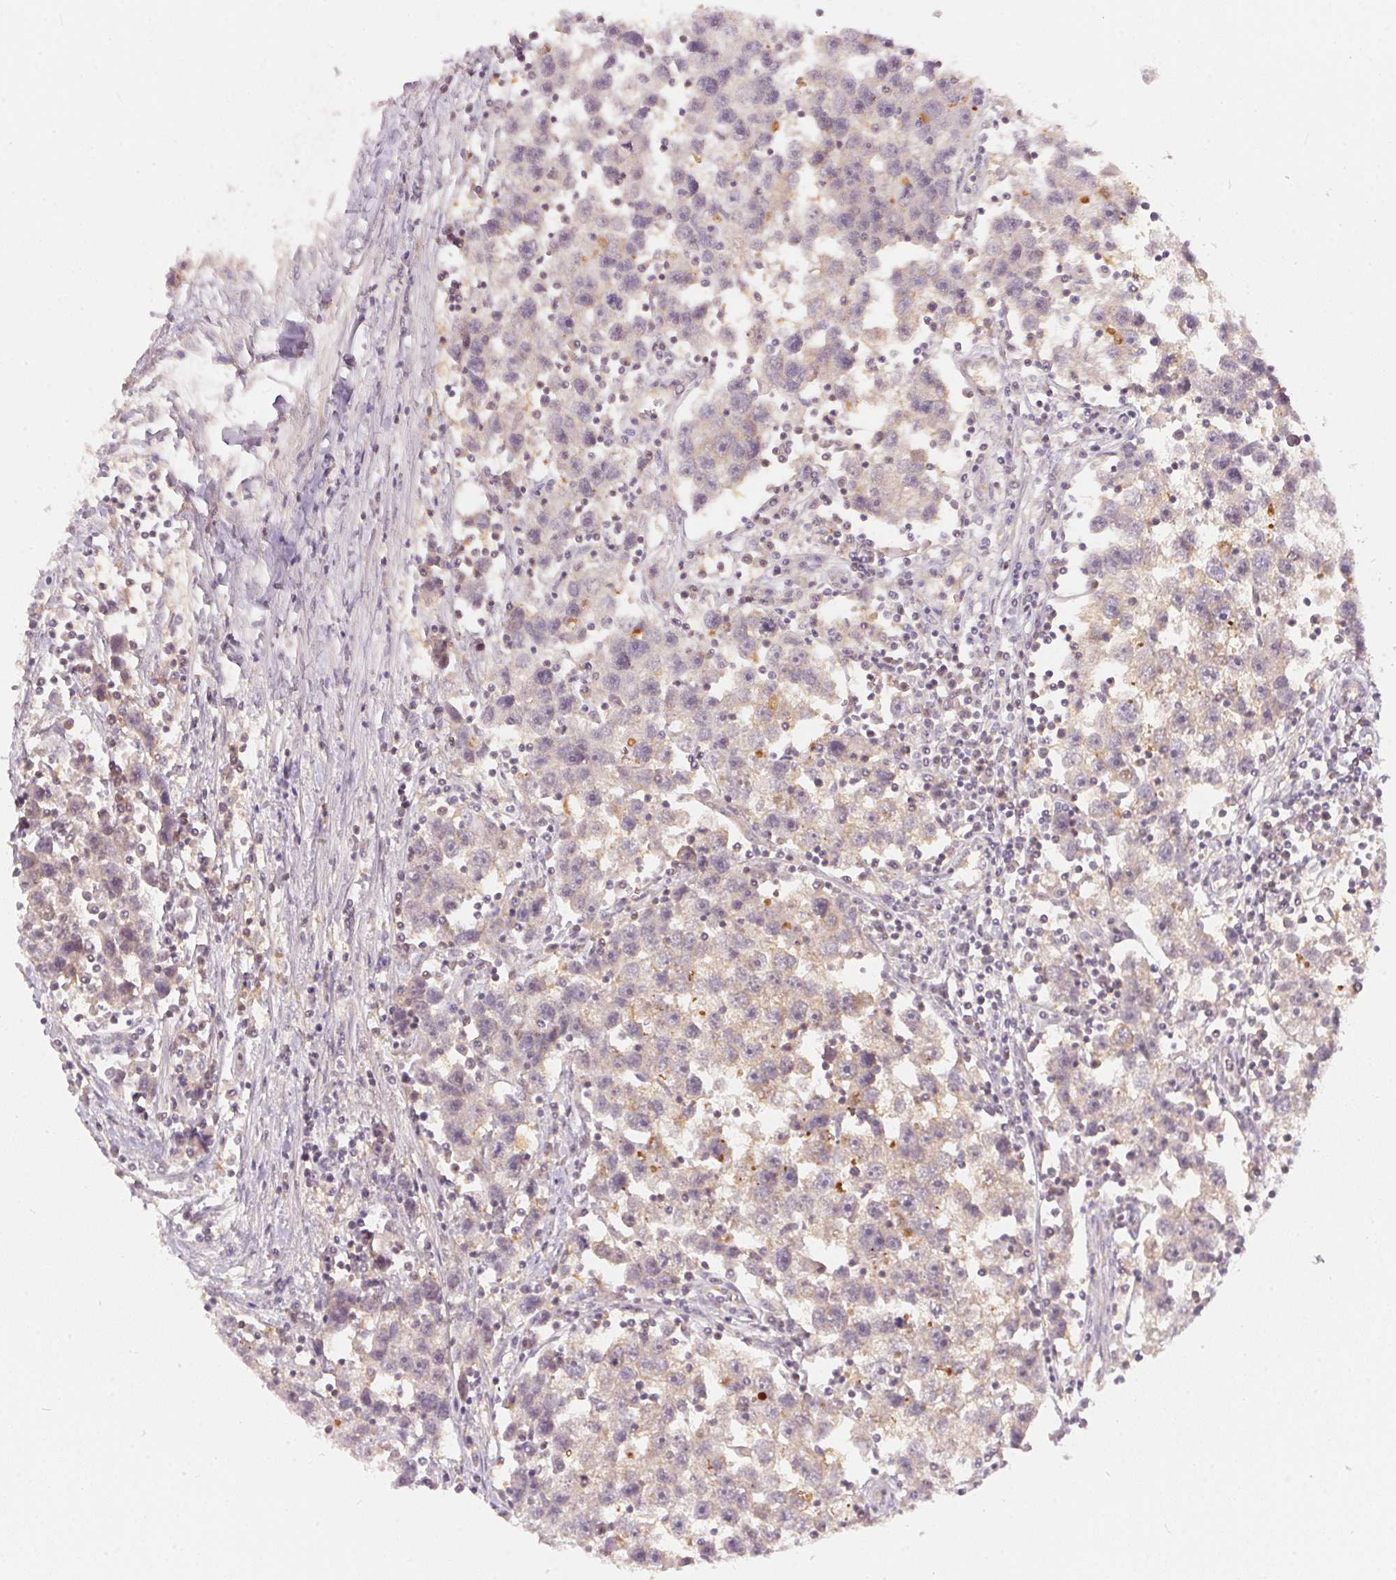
{"staining": {"intensity": "weak", "quantity": "<25%", "location": "cytoplasmic/membranous"}, "tissue": "testis cancer", "cell_type": "Tumor cells", "image_type": "cancer", "snomed": [{"axis": "morphology", "description": "Seminoma, NOS"}, {"axis": "topography", "description": "Testis"}], "caption": "Seminoma (testis) stained for a protein using immunohistochemistry demonstrates no positivity tumor cells.", "gene": "BLMH", "patient": {"sex": "male", "age": 30}}